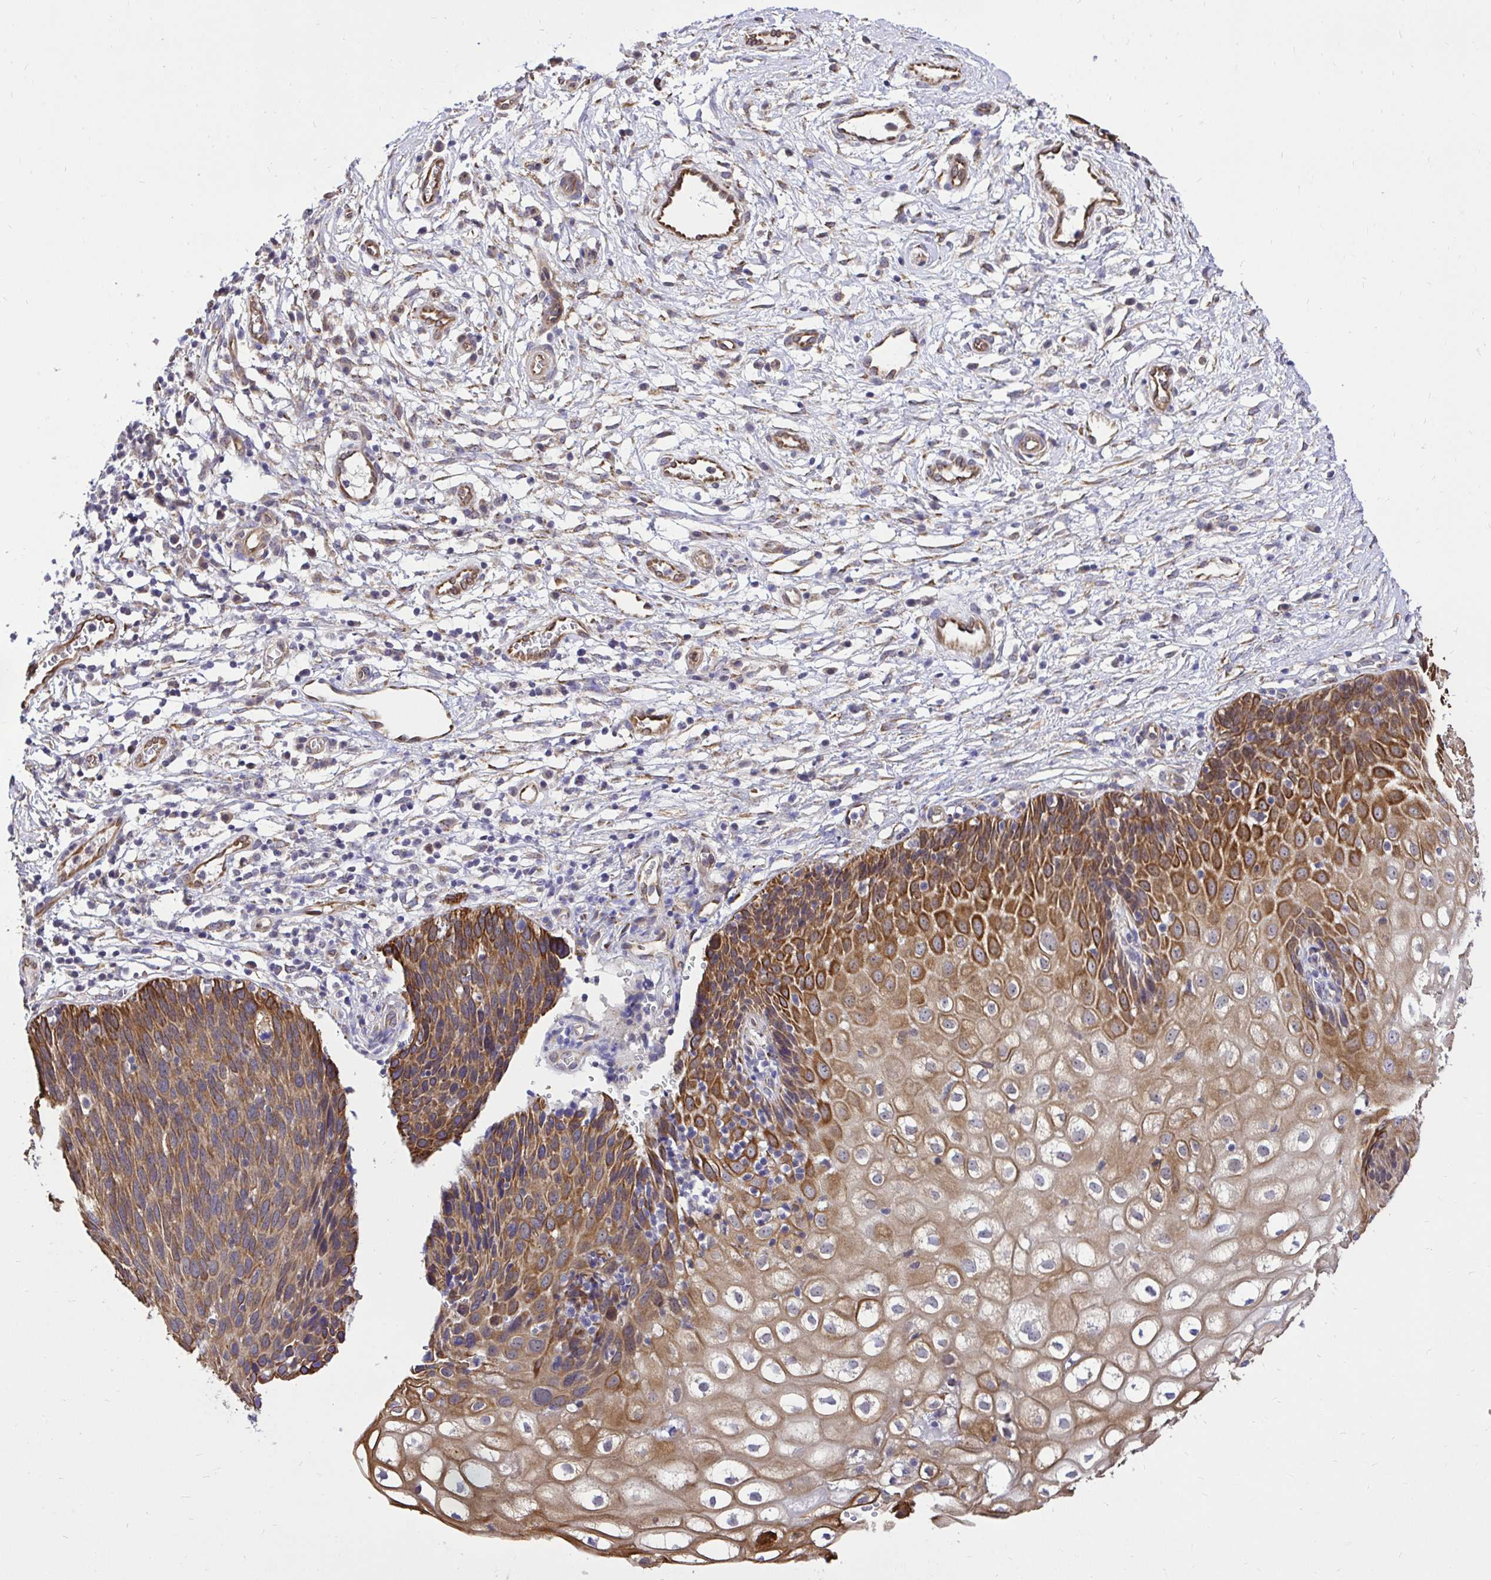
{"staining": {"intensity": "moderate", "quantity": ">75%", "location": "cytoplasmic/membranous"}, "tissue": "cervix", "cell_type": "Glandular cells", "image_type": "normal", "snomed": [{"axis": "morphology", "description": "Normal tissue, NOS"}, {"axis": "topography", "description": "Cervix"}], "caption": "This image reveals immunohistochemistry (IHC) staining of benign human cervix, with medium moderate cytoplasmic/membranous expression in approximately >75% of glandular cells.", "gene": "CCDC122", "patient": {"sex": "female", "age": 36}}